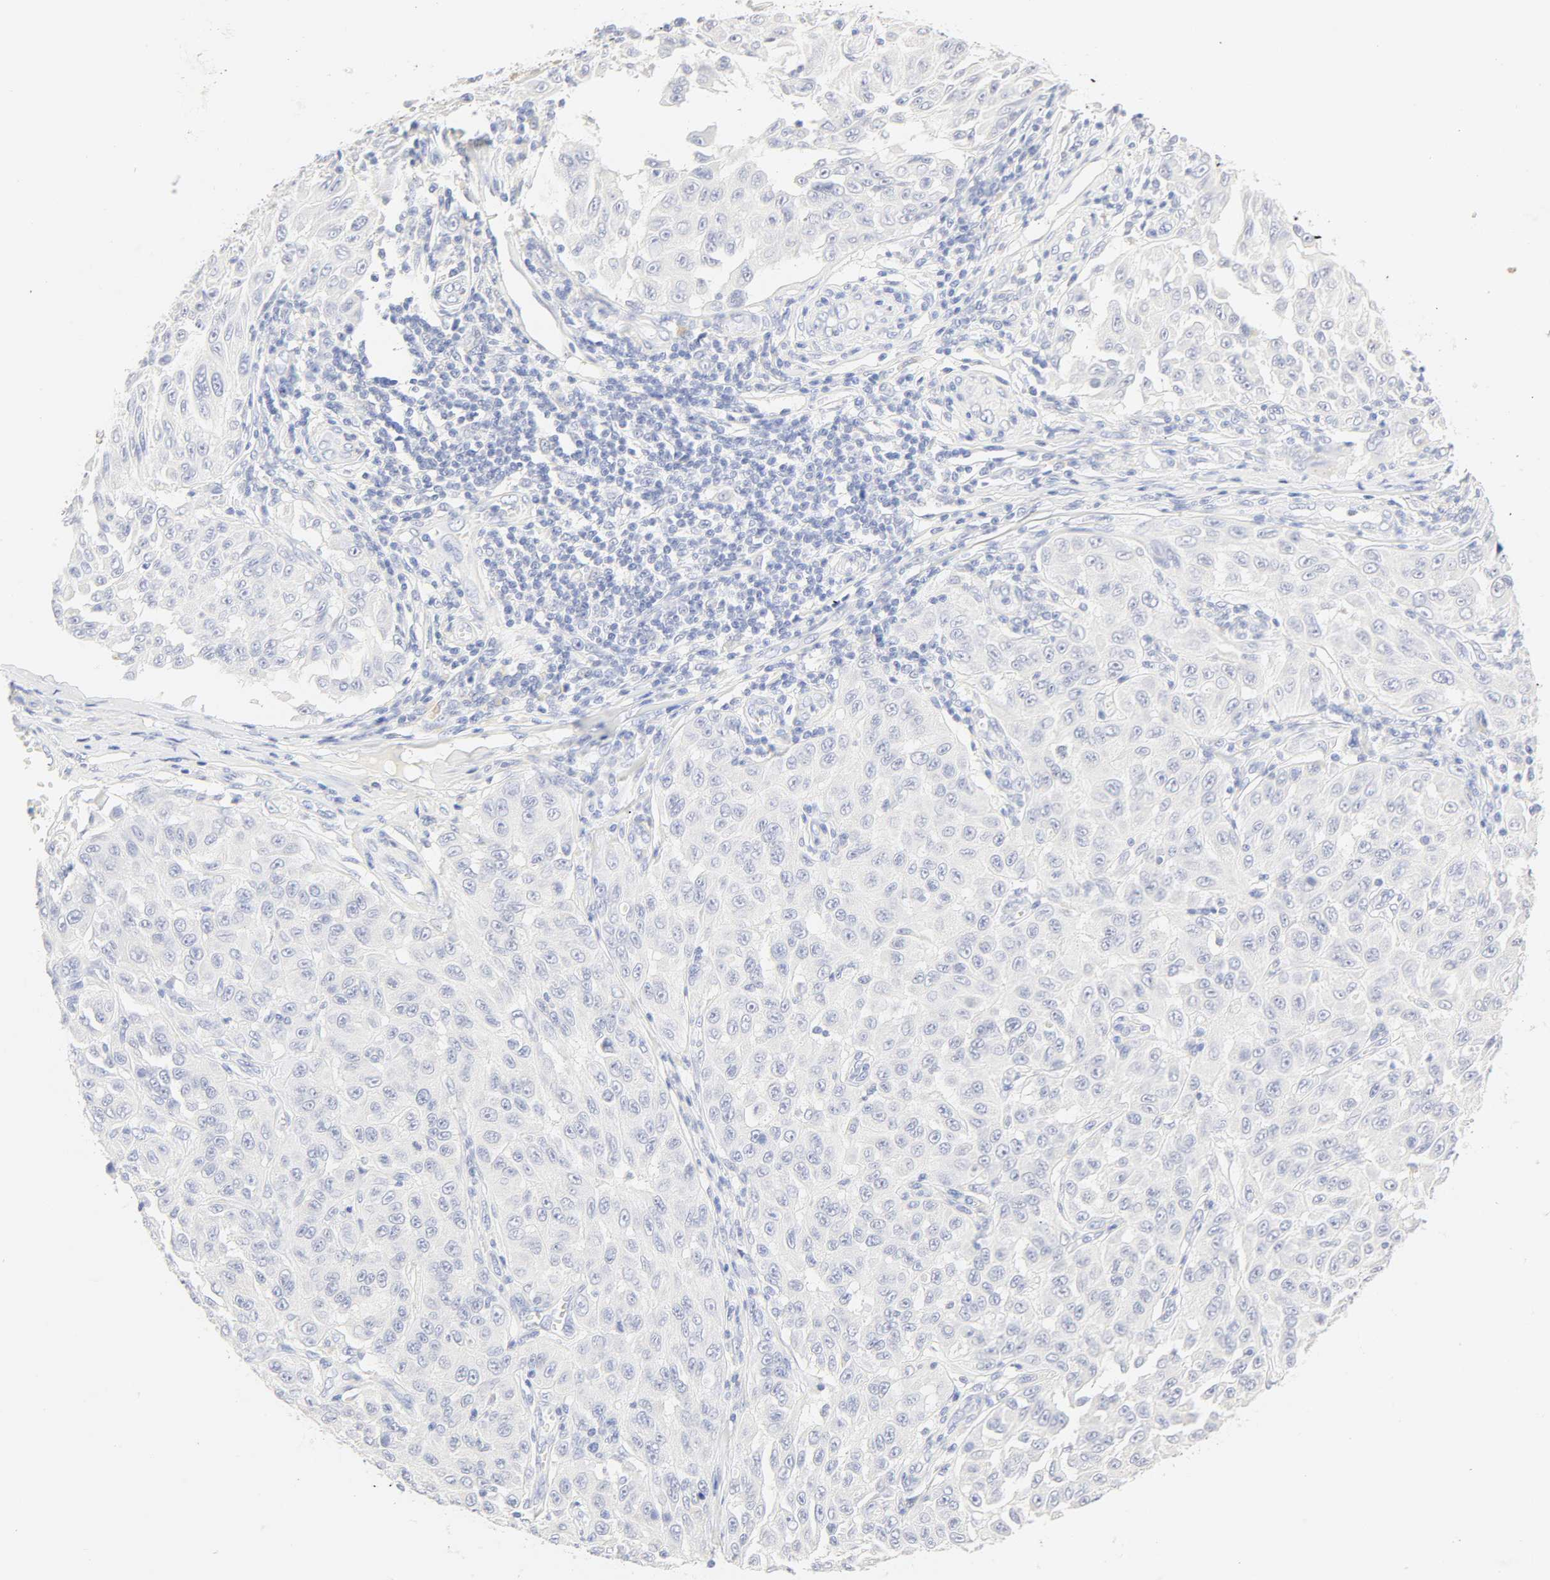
{"staining": {"intensity": "negative", "quantity": "none", "location": "none"}, "tissue": "melanoma", "cell_type": "Tumor cells", "image_type": "cancer", "snomed": [{"axis": "morphology", "description": "Malignant melanoma, NOS"}, {"axis": "topography", "description": "Skin"}], "caption": "Immunohistochemistry image of neoplastic tissue: human melanoma stained with DAB shows no significant protein positivity in tumor cells.", "gene": "SLCO1B3", "patient": {"sex": "male", "age": 30}}